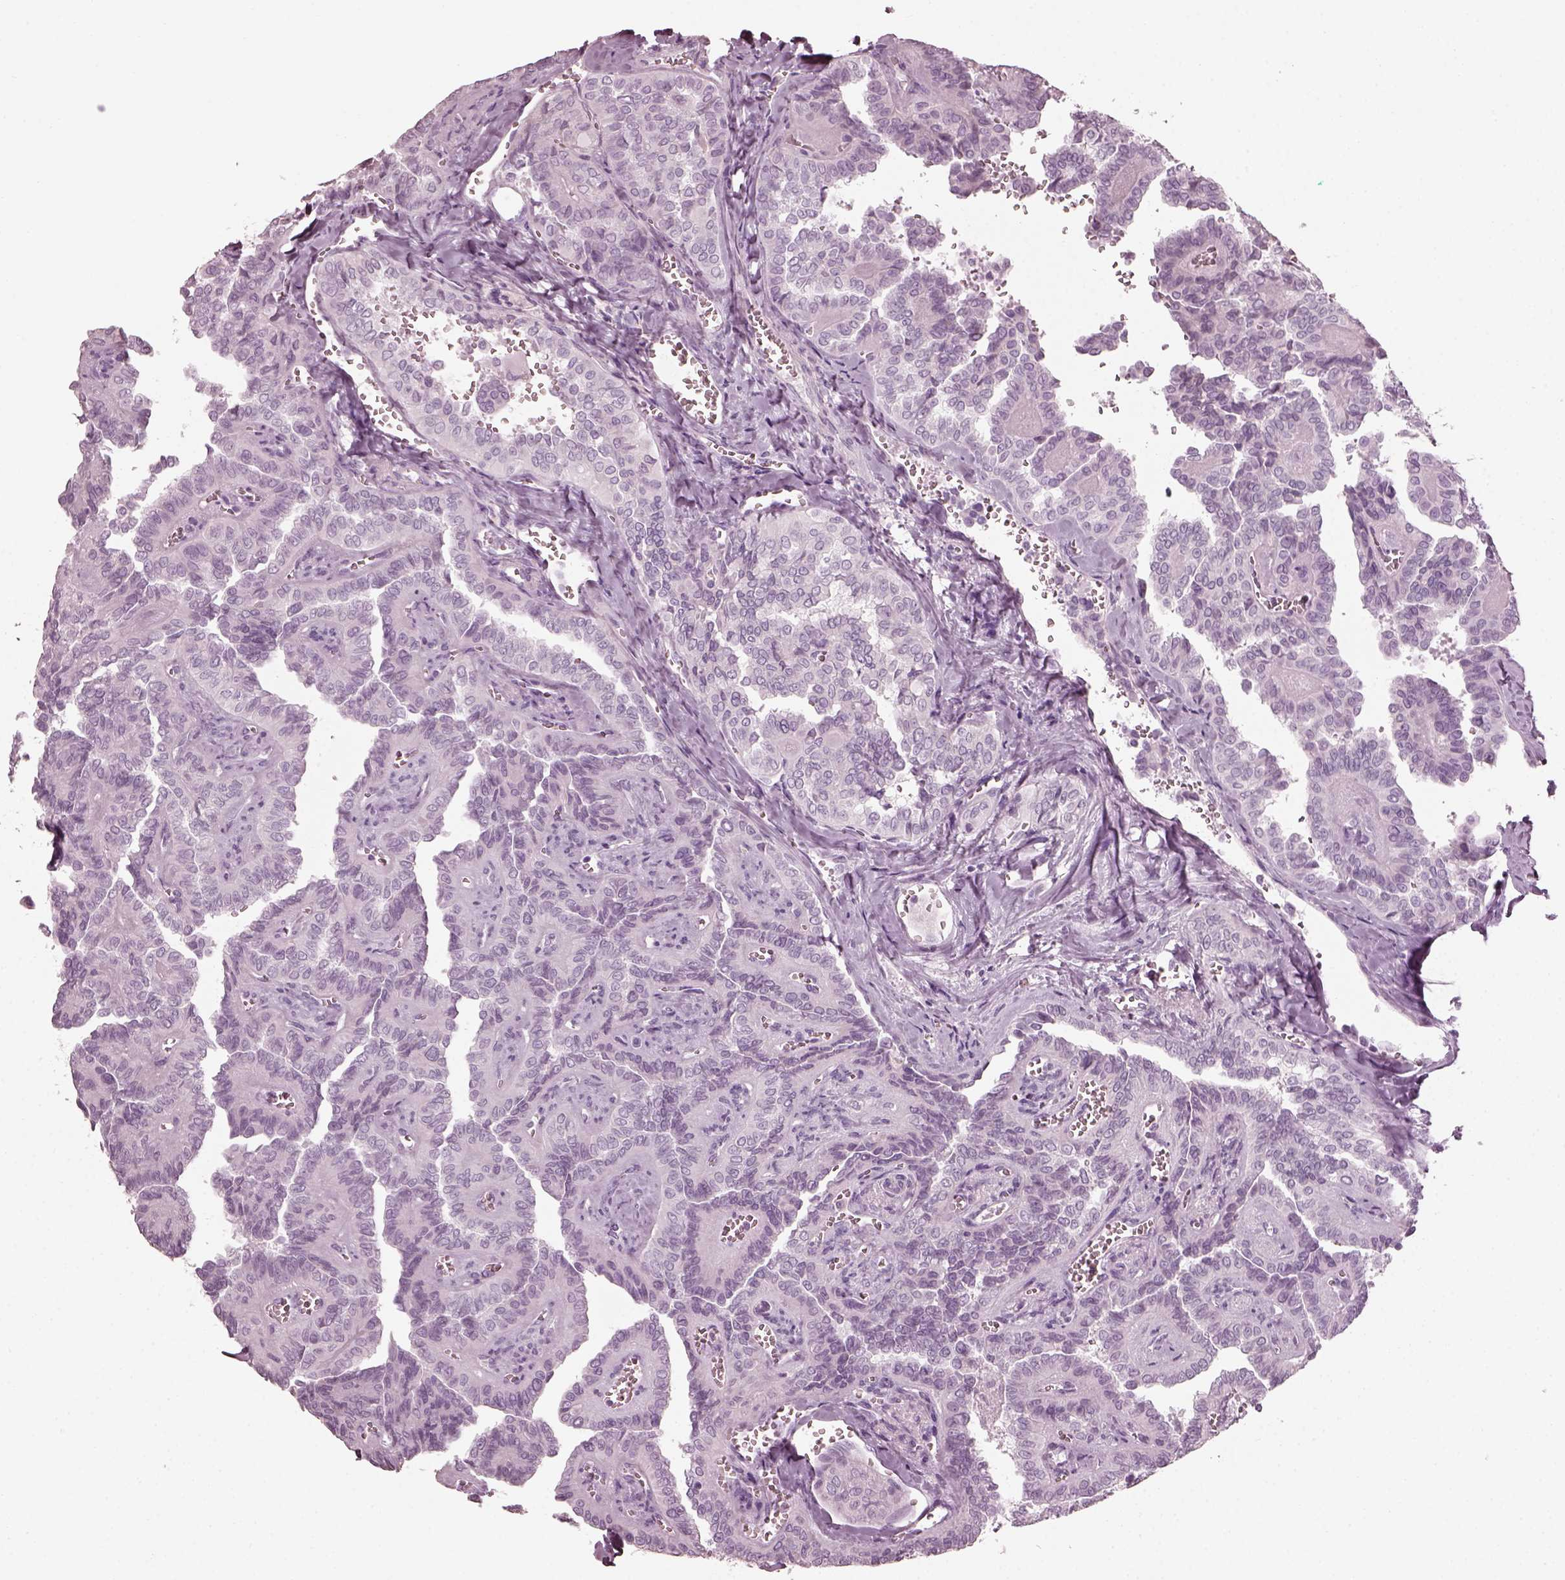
{"staining": {"intensity": "negative", "quantity": "none", "location": "none"}, "tissue": "thyroid cancer", "cell_type": "Tumor cells", "image_type": "cancer", "snomed": [{"axis": "morphology", "description": "Papillary adenocarcinoma, NOS"}, {"axis": "topography", "description": "Thyroid gland"}], "caption": "This is an immunohistochemistry (IHC) micrograph of thyroid cancer (papillary adenocarcinoma). There is no expression in tumor cells.", "gene": "SAXO2", "patient": {"sex": "female", "age": 41}}